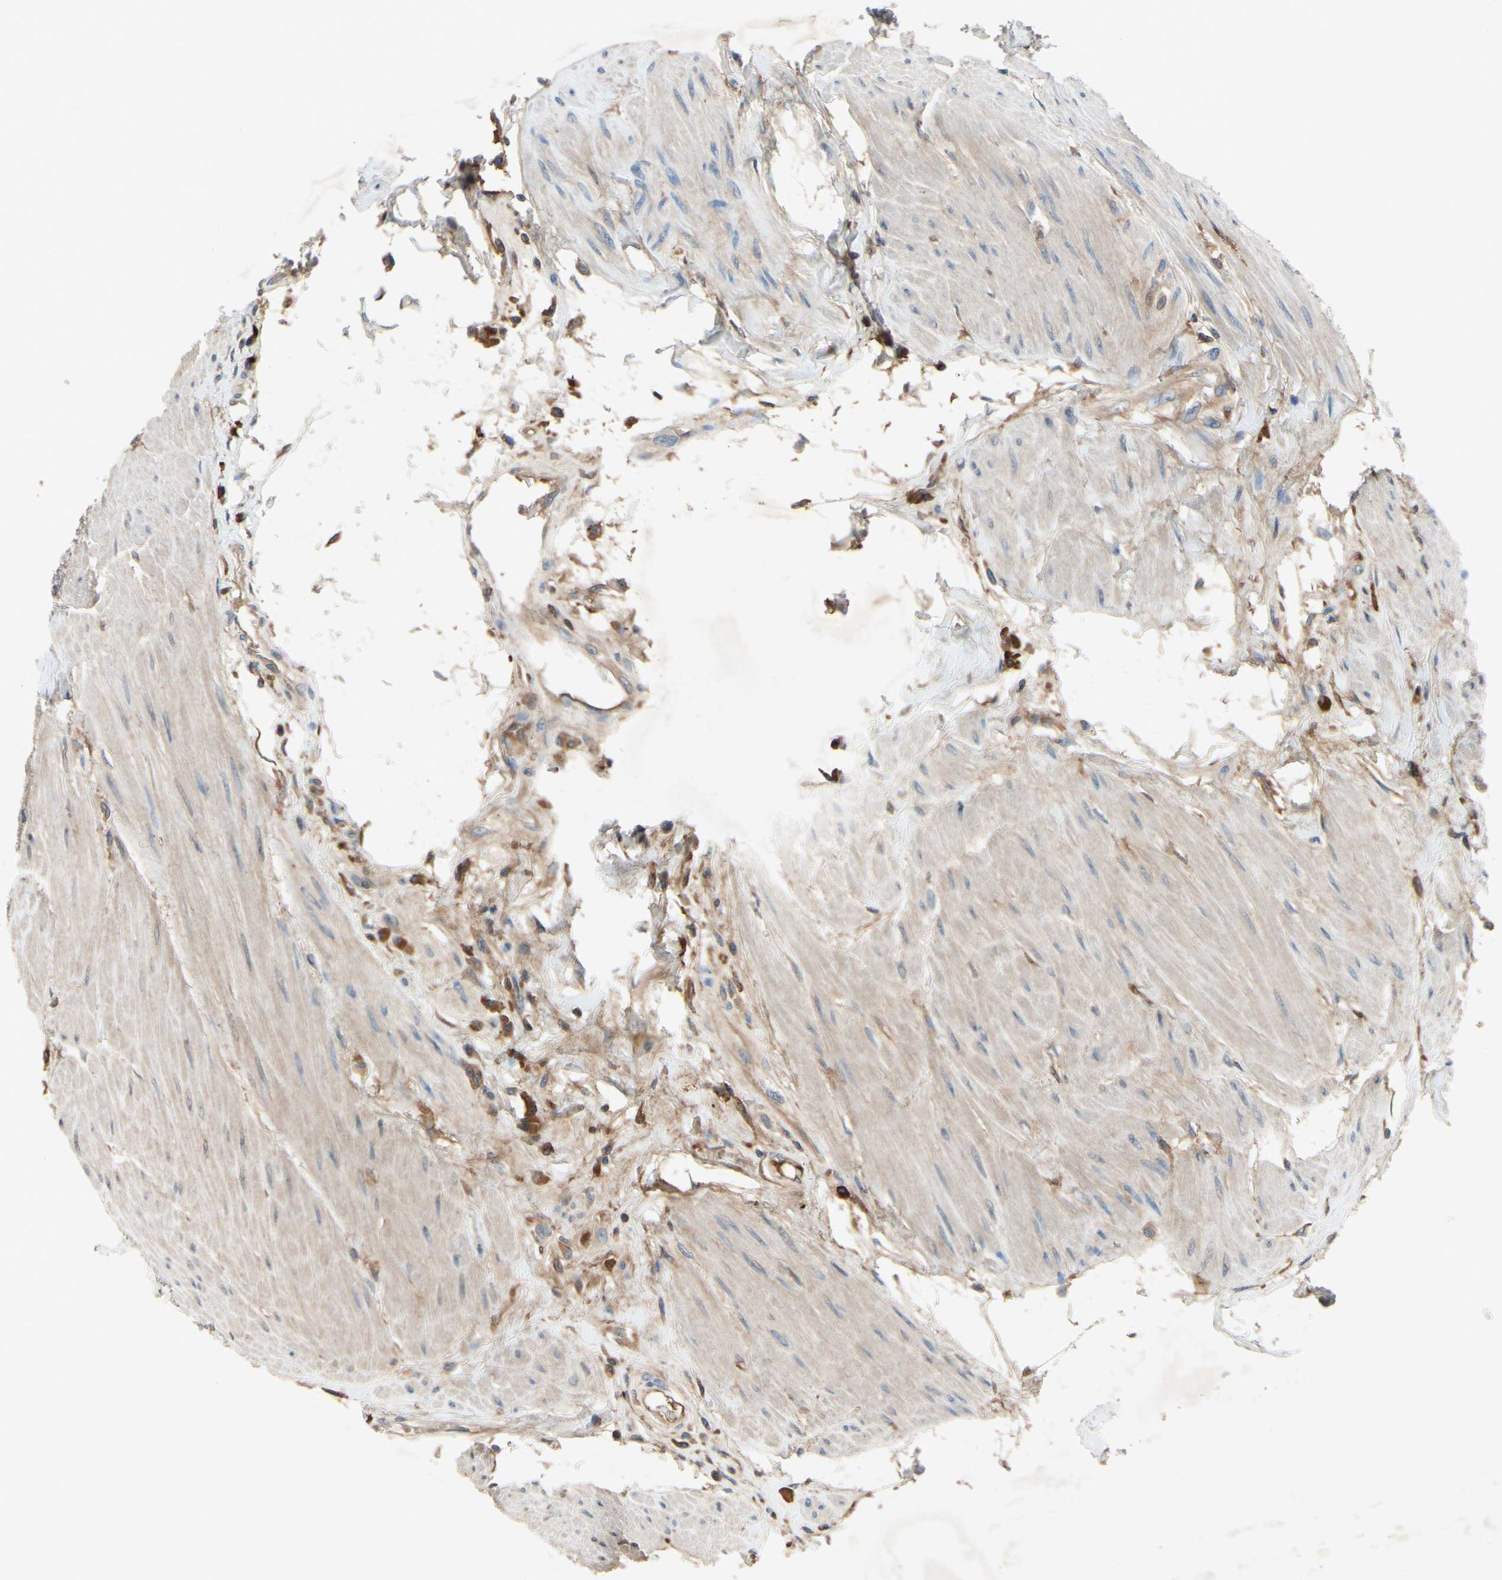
{"staining": {"intensity": "moderate", "quantity": ">75%", "location": "cytoplasmic/membranous"}, "tissue": "colorectal cancer", "cell_type": "Tumor cells", "image_type": "cancer", "snomed": [{"axis": "morphology", "description": "Adenocarcinoma, NOS"}, {"axis": "topography", "description": "Rectum"}], "caption": "Immunohistochemical staining of human colorectal cancer displays moderate cytoplasmic/membranous protein expression in about >75% of tumor cells.", "gene": "IL1RL1", "patient": {"sex": "male", "age": 63}}